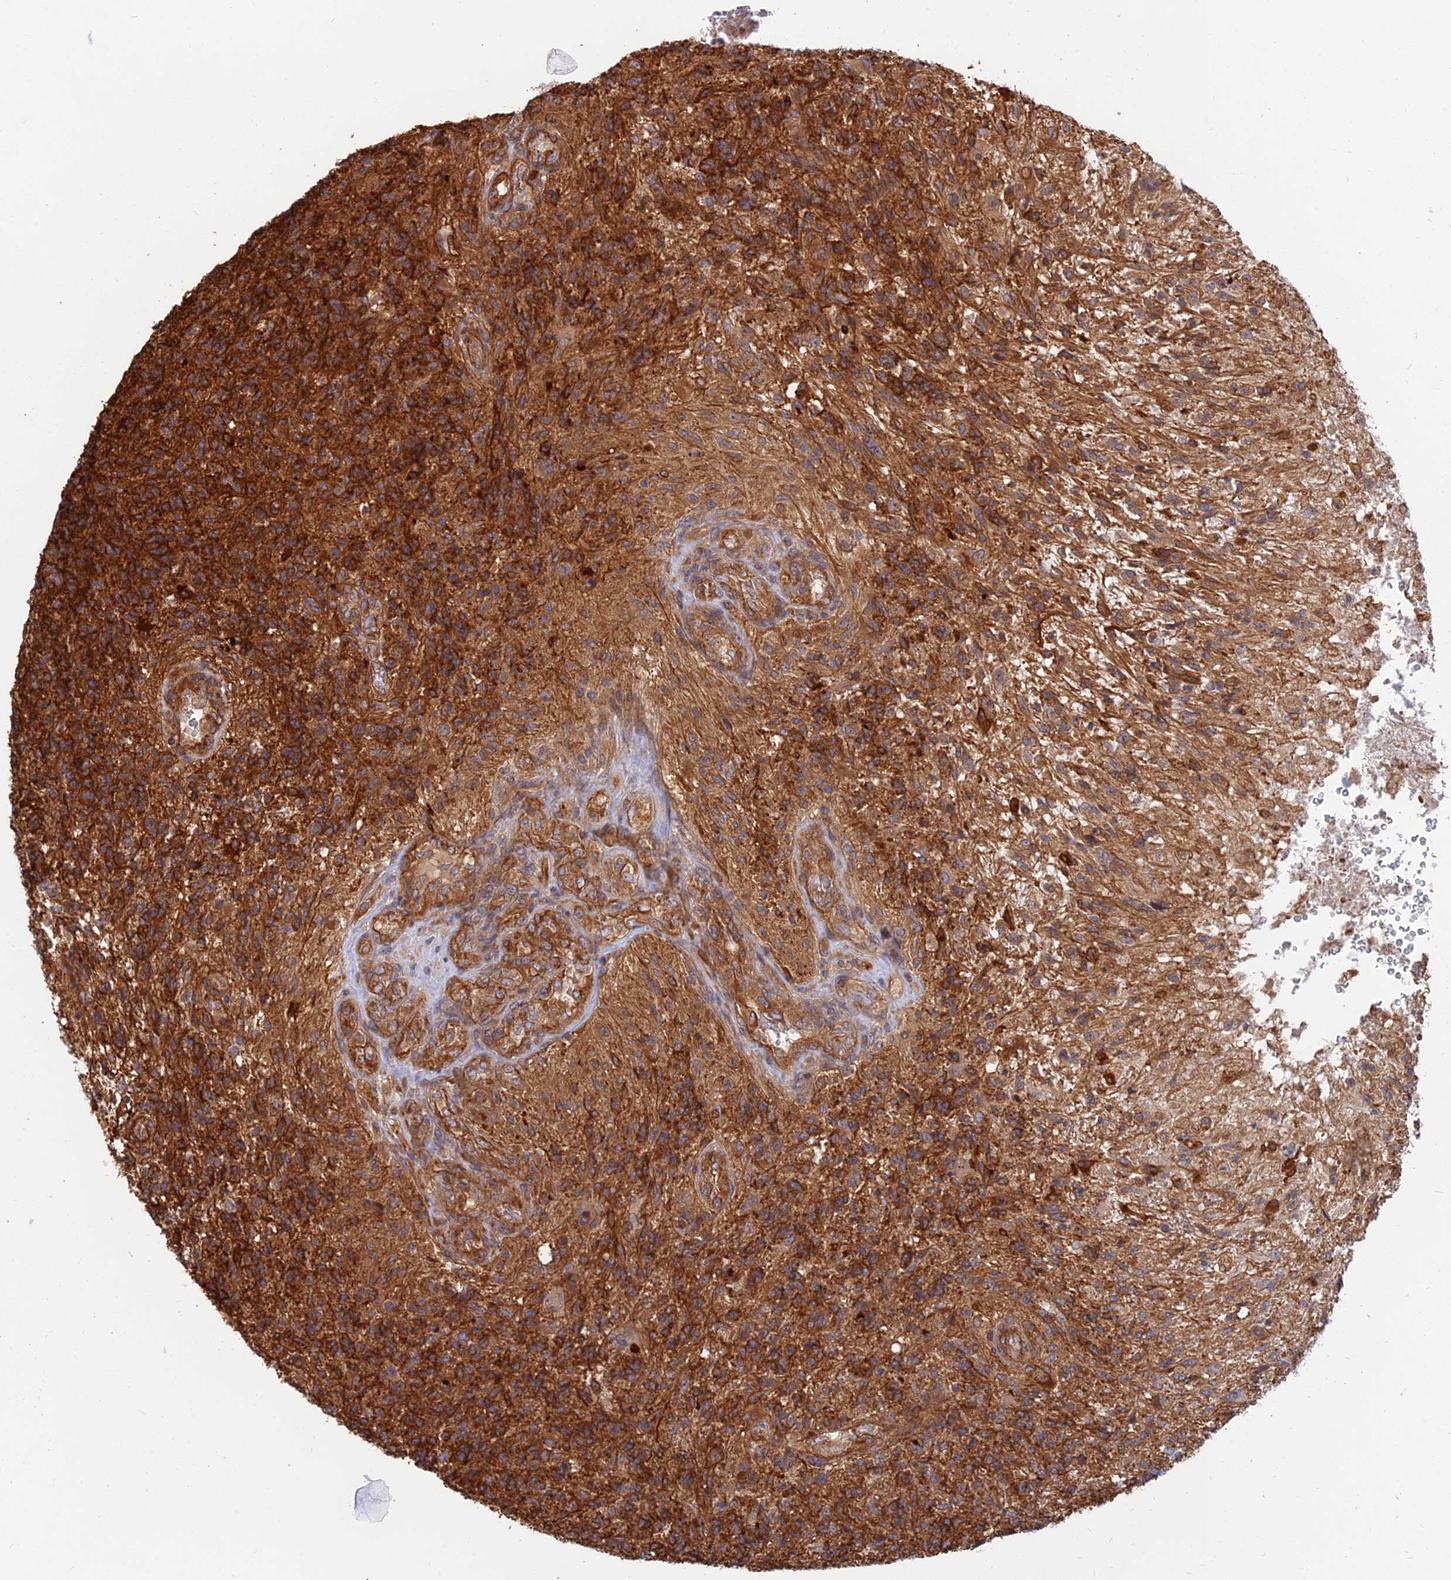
{"staining": {"intensity": "strong", "quantity": ">75%", "location": "cytoplasmic/membranous"}, "tissue": "glioma", "cell_type": "Tumor cells", "image_type": "cancer", "snomed": [{"axis": "morphology", "description": "Glioma, malignant, High grade"}, {"axis": "topography", "description": "Brain"}], "caption": "Brown immunohistochemical staining in human high-grade glioma (malignant) reveals strong cytoplasmic/membranous expression in about >75% of tumor cells.", "gene": "WDR41", "patient": {"sex": "male", "age": 56}}